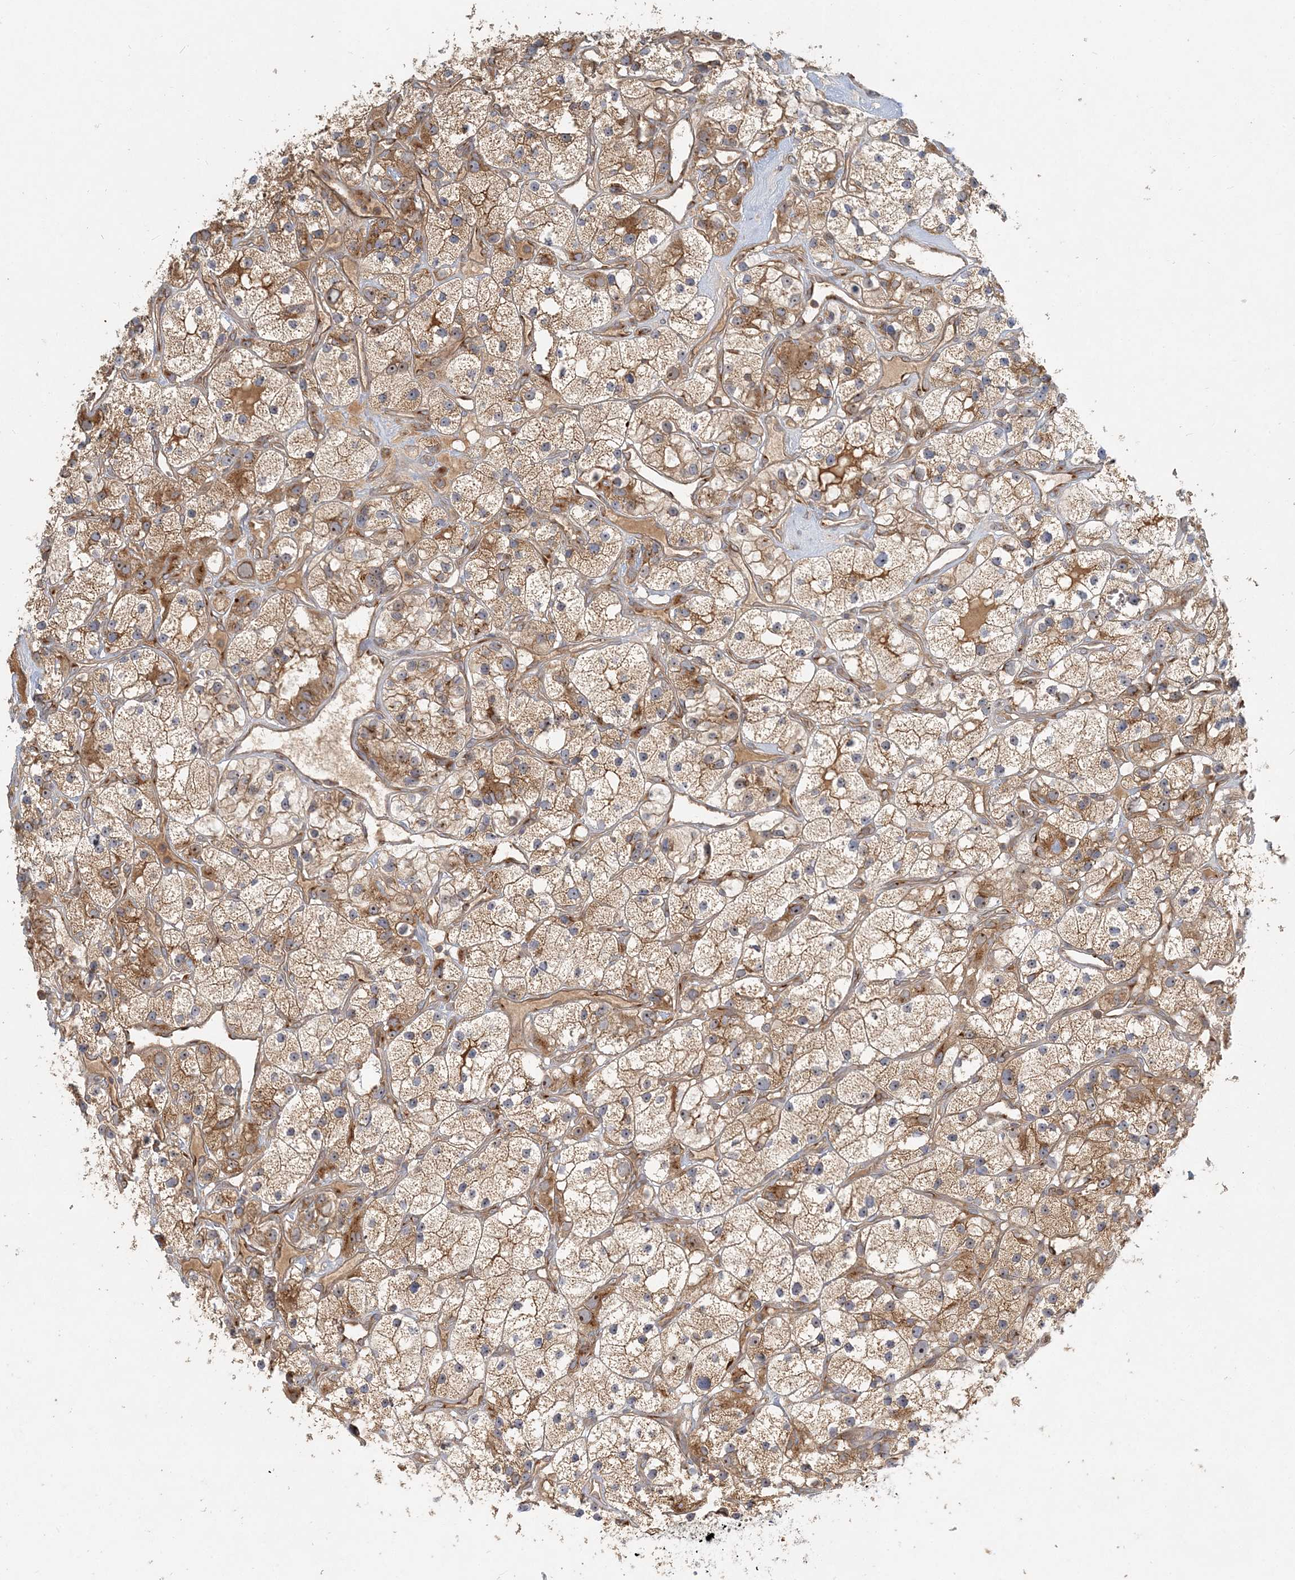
{"staining": {"intensity": "moderate", "quantity": ">75%", "location": "cytoplasmic/membranous"}, "tissue": "renal cancer", "cell_type": "Tumor cells", "image_type": "cancer", "snomed": [{"axis": "morphology", "description": "Adenocarcinoma, NOS"}, {"axis": "topography", "description": "Kidney"}], "caption": "High-power microscopy captured an immunohistochemistry (IHC) photomicrograph of renal cancer (adenocarcinoma), revealing moderate cytoplasmic/membranous positivity in approximately >75% of tumor cells.", "gene": "AP1AR", "patient": {"sex": "female", "age": 57}}